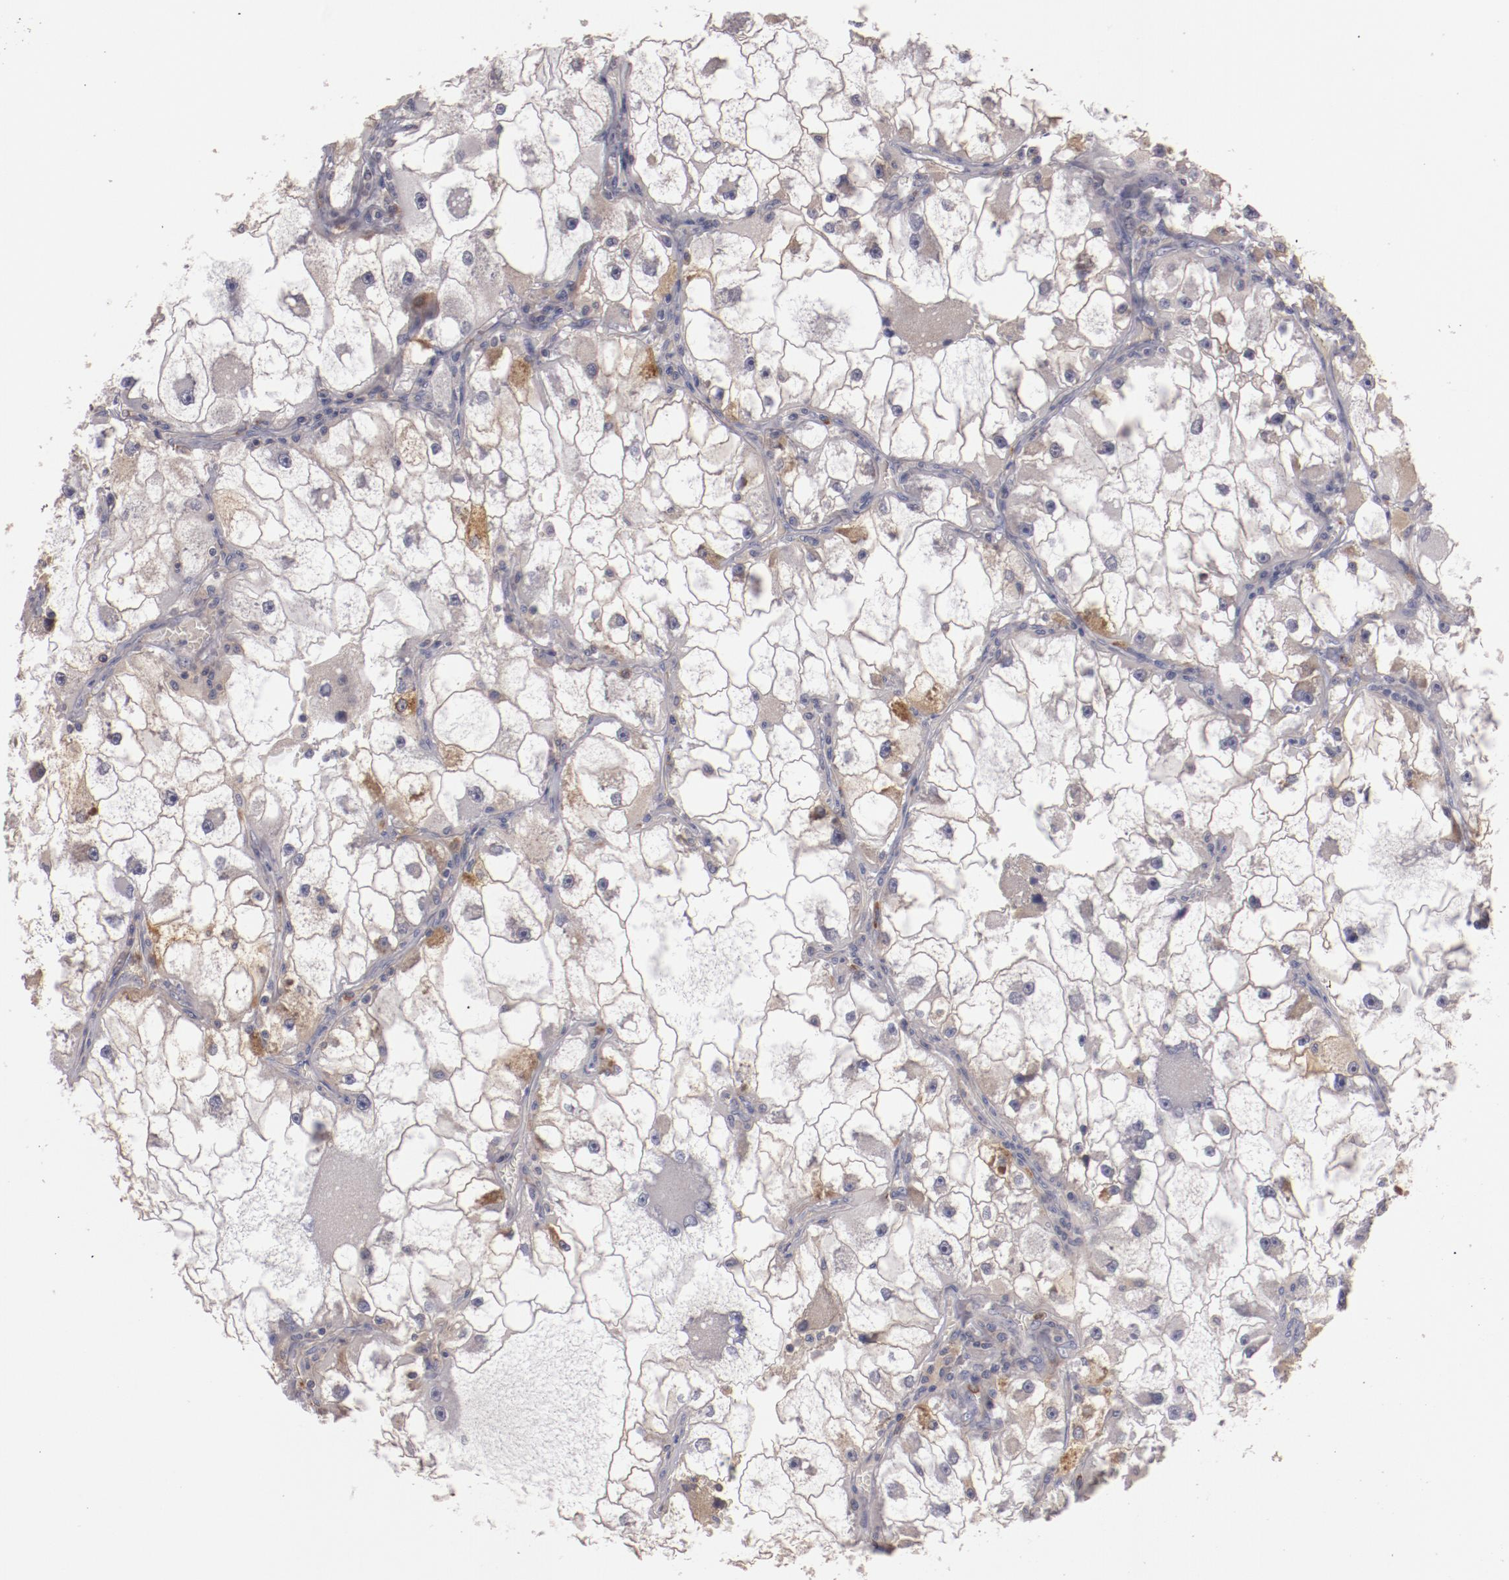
{"staining": {"intensity": "weak", "quantity": "<25%", "location": "cytoplasmic/membranous"}, "tissue": "renal cancer", "cell_type": "Tumor cells", "image_type": "cancer", "snomed": [{"axis": "morphology", "description": "Adenocarcinoma, NOS"}, {"axis": "topography", "description": "Kidney"}], "caption": "Tumor cells show no significant protein staining in renal cancer (adenocarcinoma).", "gene": "MBL2", "patient": {"sex": "female", "age": 73}}